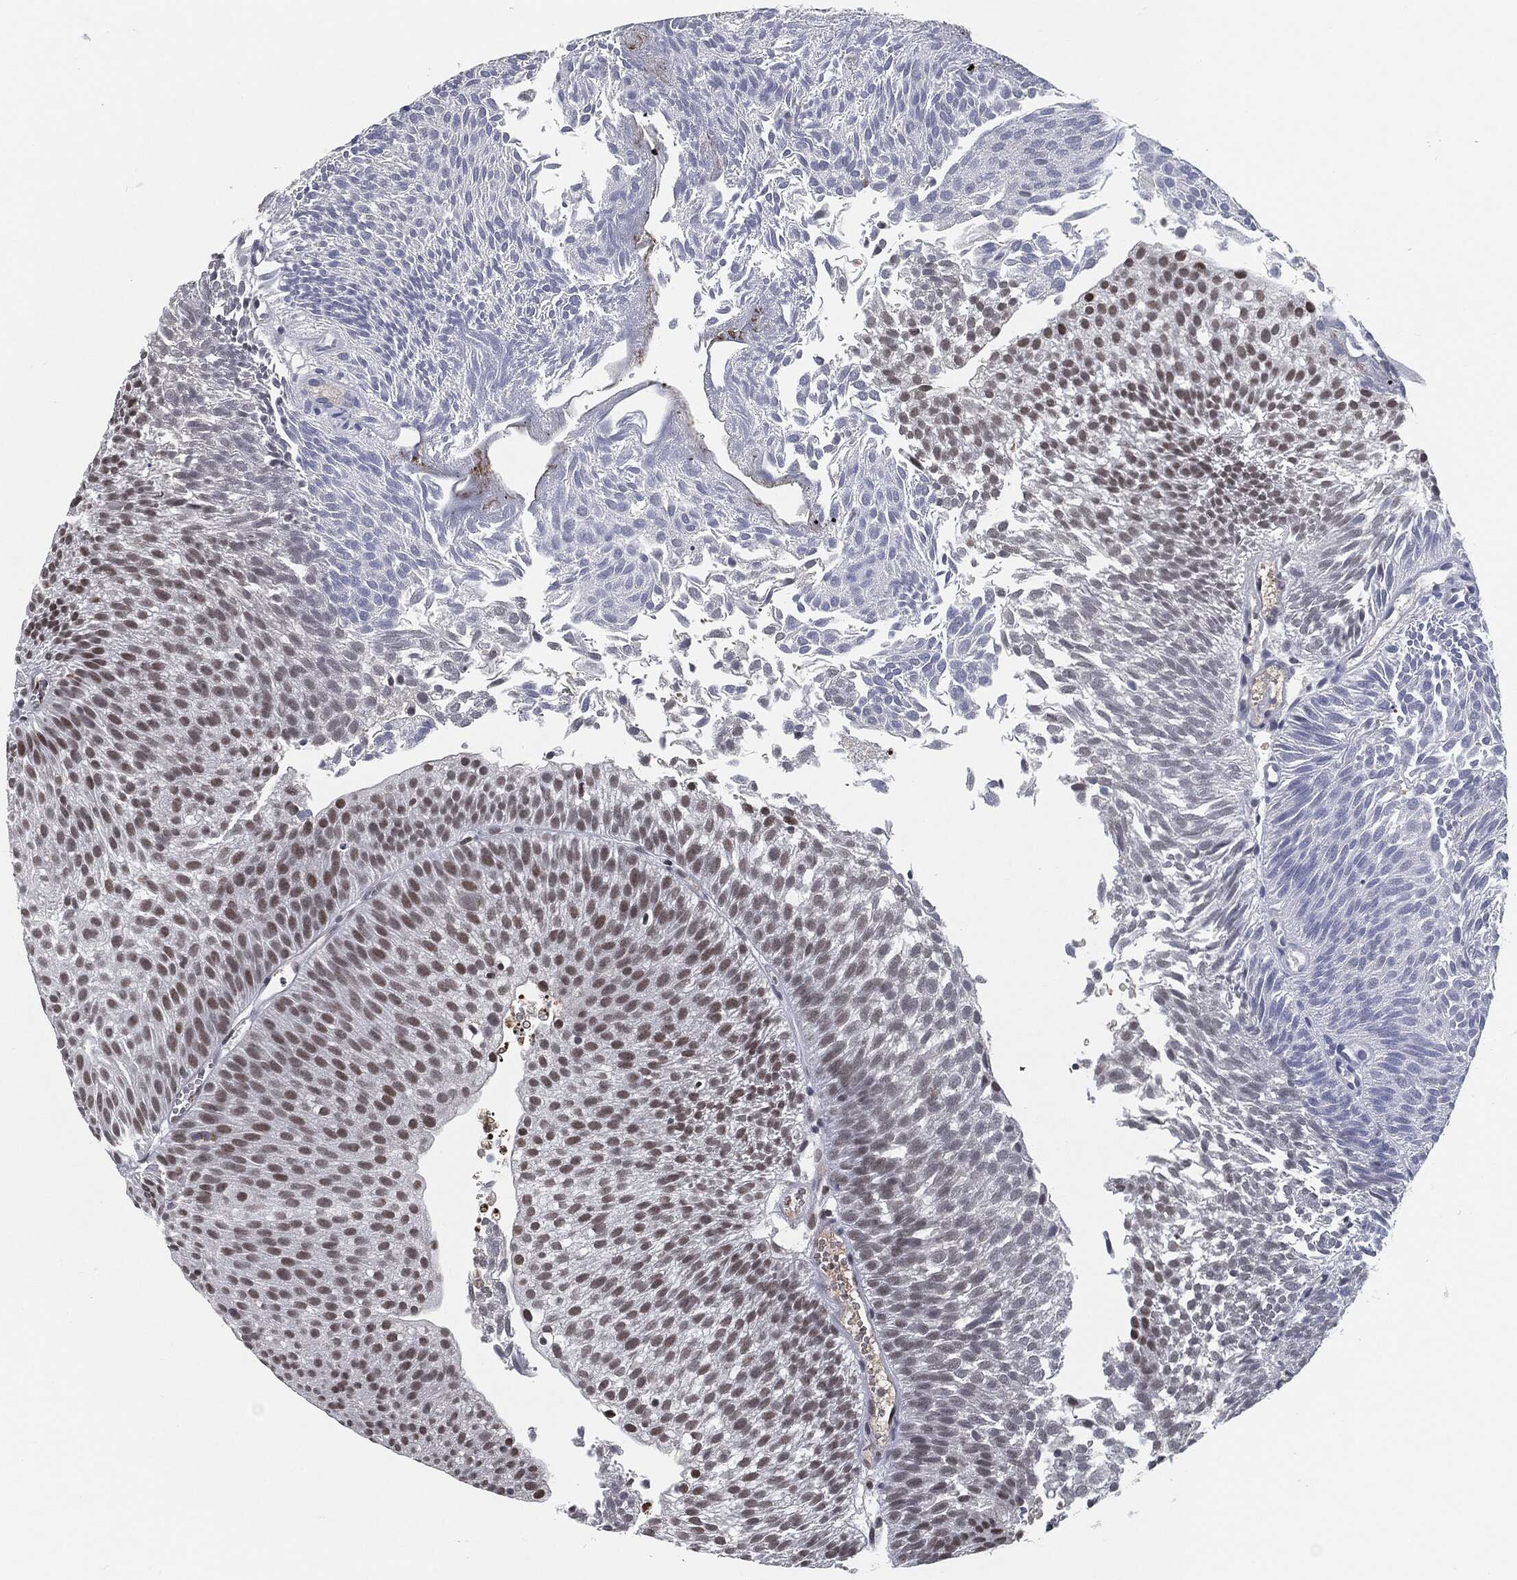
{"staining": {"intensity": "moderate", "quantity": "25%-75%", "location": "nuclear"}, "tissue": "urothelial cancer", "cell_type": "Tumor cells", "image_type": "cancer", "snomed": [{"axis": "morphology", "description": "Urothelial carcinoma, Low grade"}, {"axis": "topography", "description": "Urinary bladder"}], "caption": "Urothelial cancer tissue demonstrates moderate nuclear staining in about 25%-75% of tumor cells Ihc stains the protein of interest in brown and the nuclei are stained blue.", "gene": "ANXA1", "patient": {"sex": "male", "age": 65}}